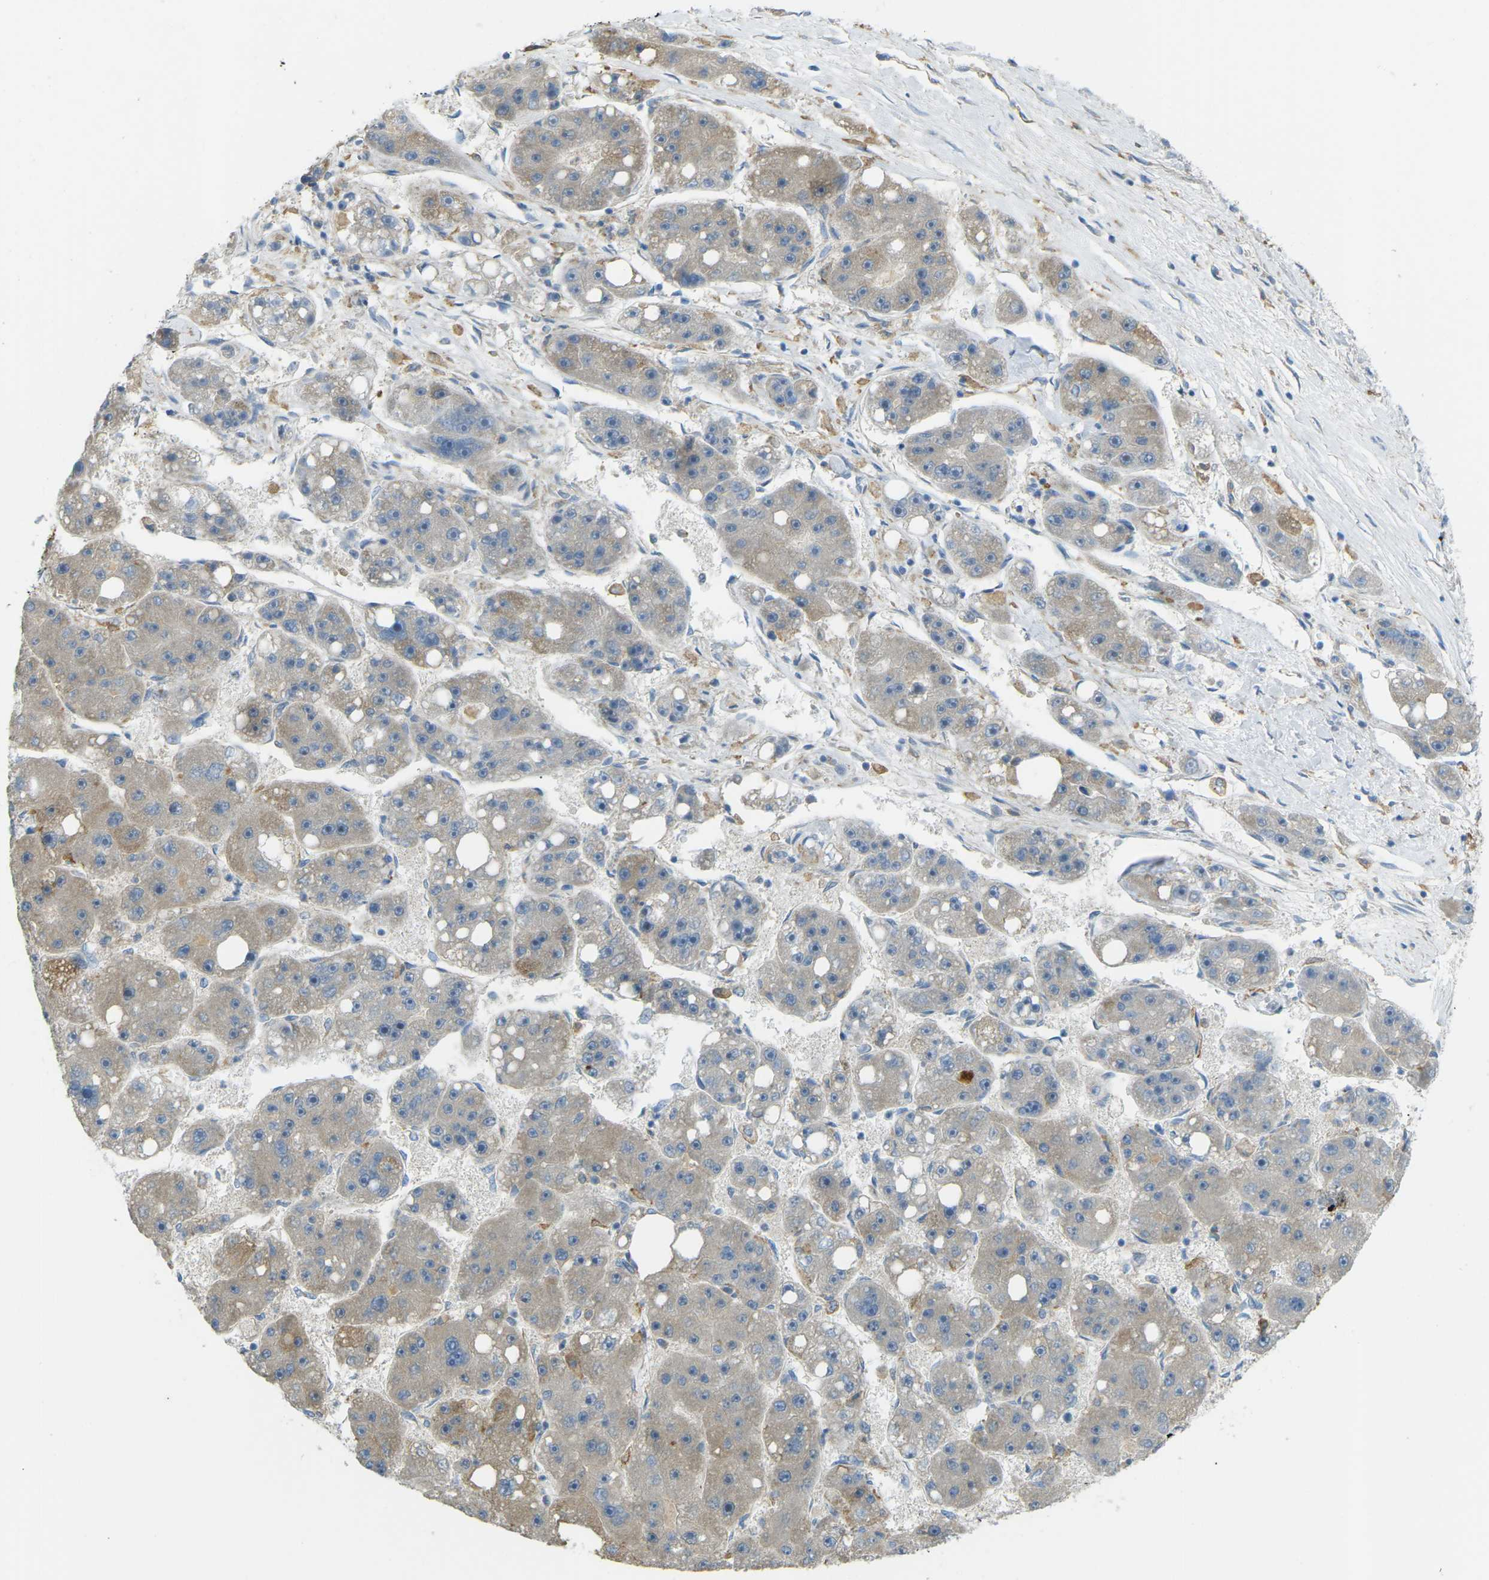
{"staining": {"intensity": "weak", "quantity": "25%-75%", "location": "cytoplasmic/membranous"}, "tissue": "liver cancer", "cell_type": "Tumor cells", "image_type": "cancer", "snomed": [{"axis": "morphology", "description": "Carcinoma, Hepatocellular, NOS"}, {"axis": "topography", "description": "Liver"}], "caption": "Protein expression by immunohistochemistry (IHC) demonstrates weak cytoplasmic/membranous positivity in approximately 25%-75% of tumor cells in liver cancer.", "gene": "MYLK4", "patient": {"sex": "female", "age": 61}}